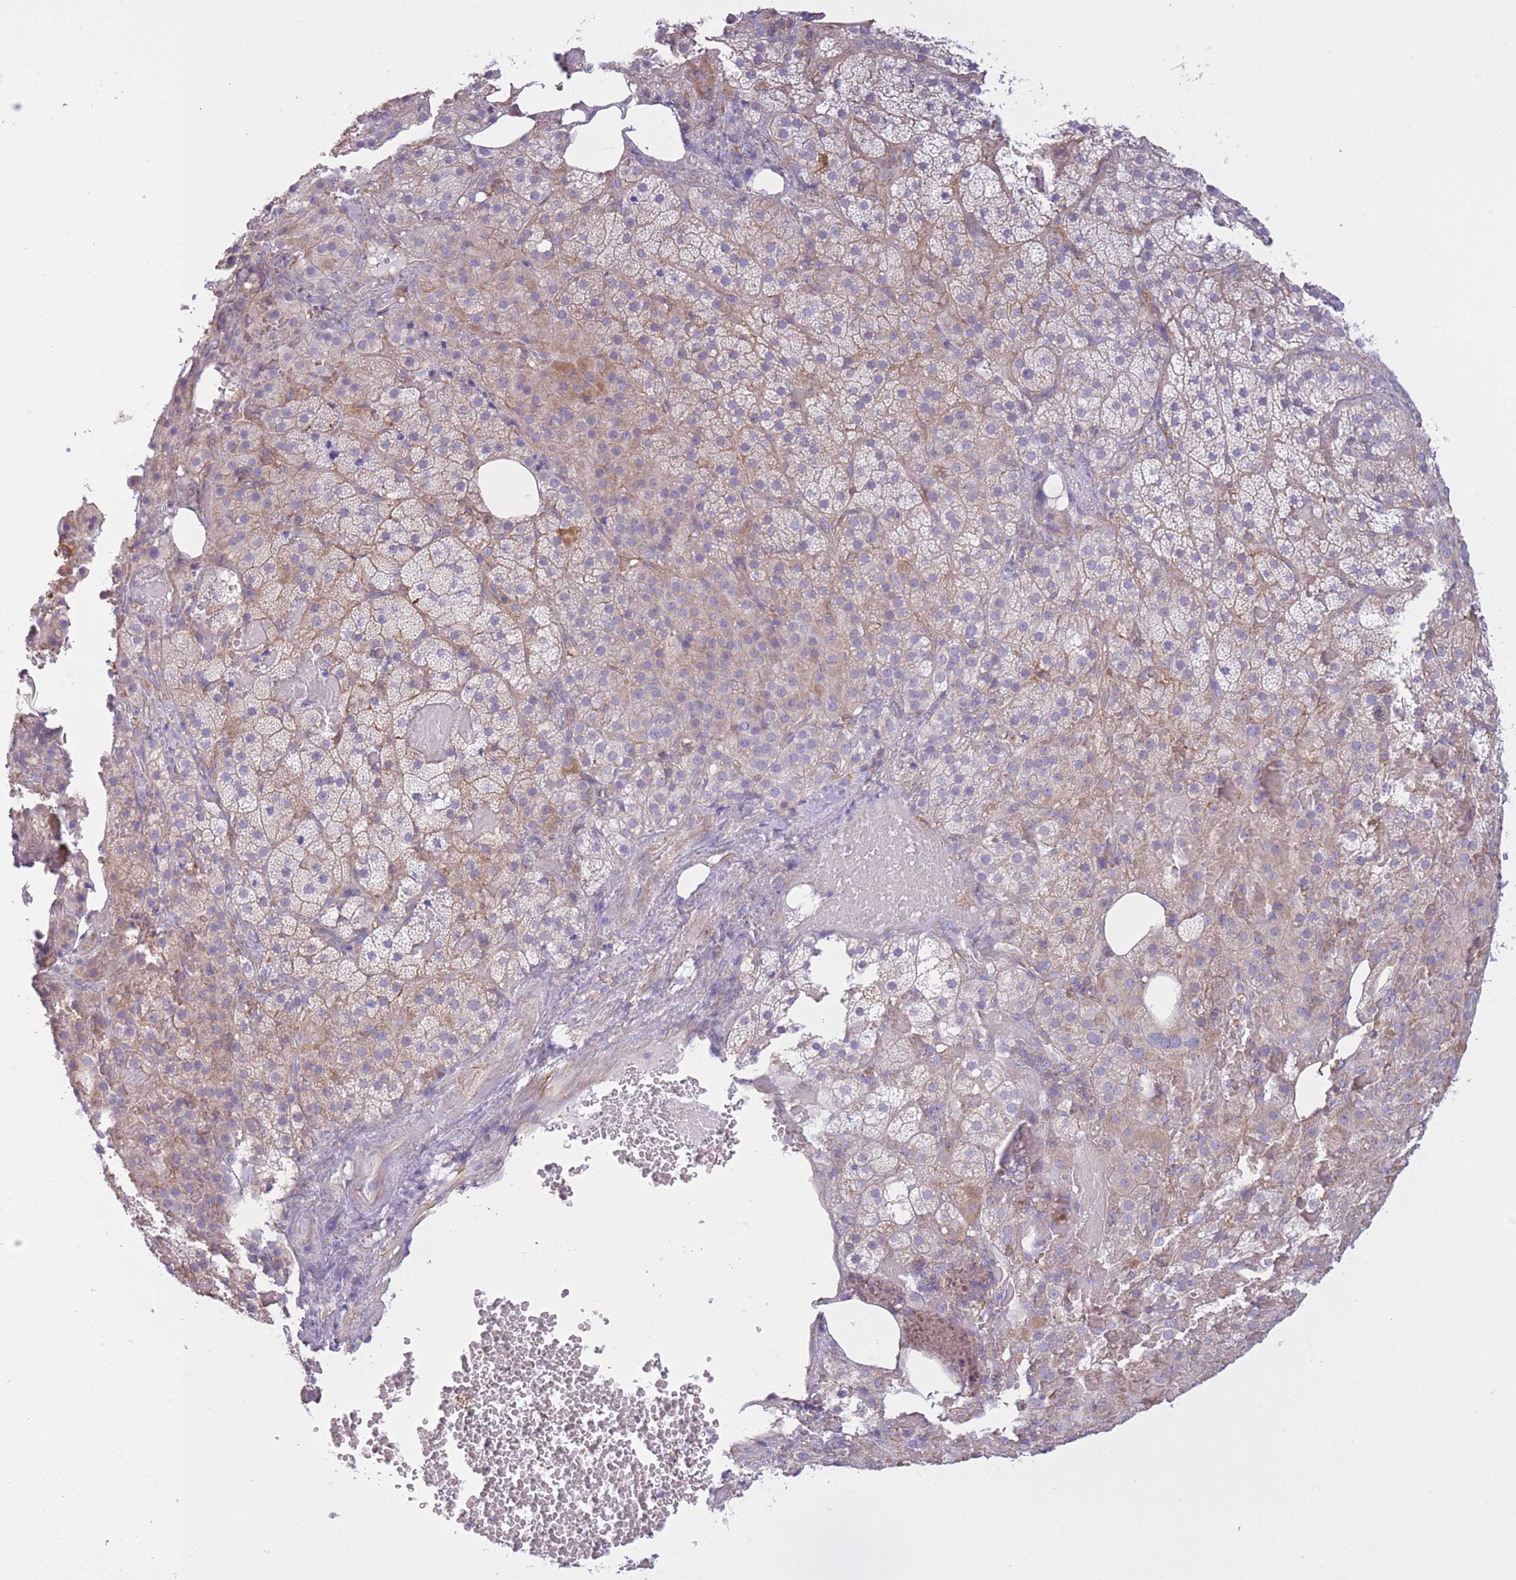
{"staining": {"intensity": "weak", "quantity": "<25%", "location": "cytoplasmic/membranous"}, "tissue": "adrenal gland", "cell_type": "Glandular cells", "image_type": "normal", "snomed": [{"axis": "morphology", "description": "Normal tissue, NOS"}, {"axis": "topography", "description": "Adrenal gland"}], "caption": "Image shows no protein staining in glandular cells of unremarkable adrenal gland. The staining was performed using DAB (3,3'-diaminobenzidine) to visualize the protein expression in brown, while the nuclei were stained in blue with hematoxylin (Magnification: 20x).", "gene": "PDHA1", "patient": {"sex": "female", "age": 59}}